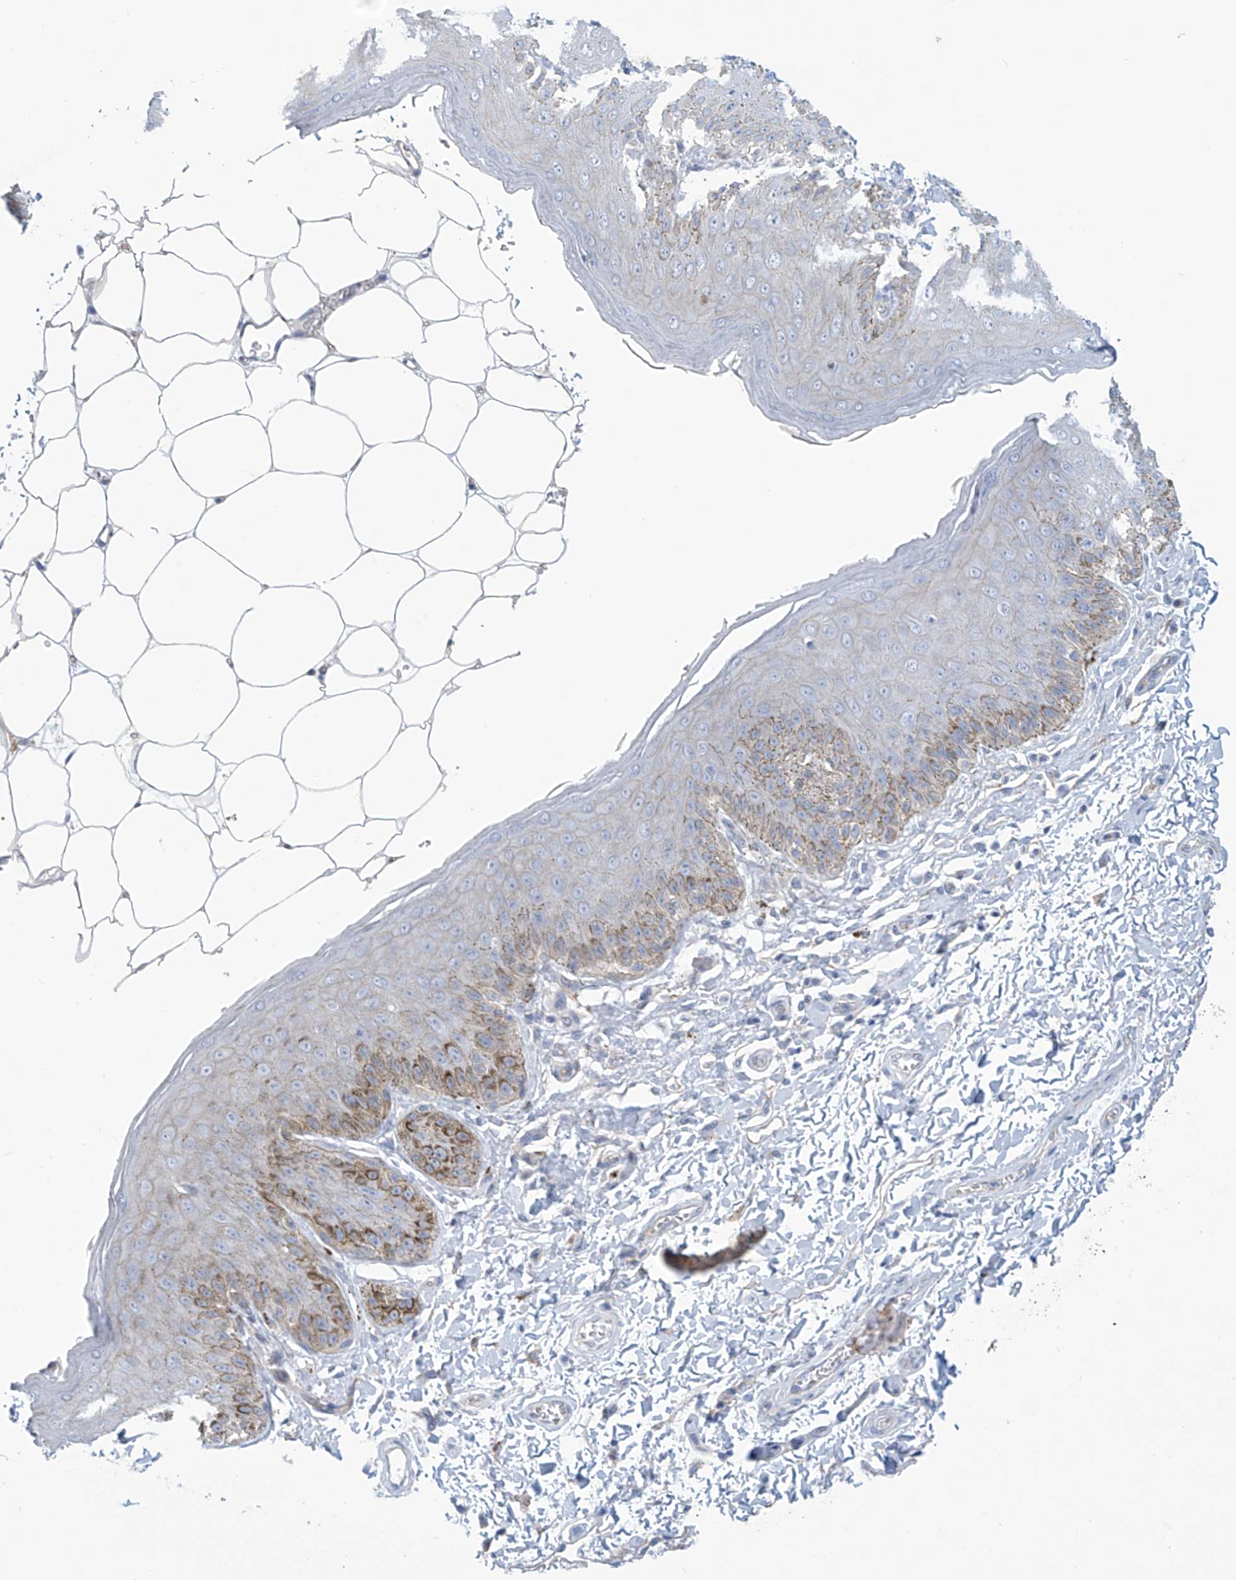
{"staining": {"intensity": "moderate", "quantity": "<25%", "location": "cytoplasmic/membranous"}, "tissue": "skin", "cell_type": "Epidermal cells", "image_type": "normal", "snomed": [{"axis": "morphology", "description": "Normal tissue, NOS"}, {"axis": "topography", "description": "Anal"}], "caption": "The immunohistochemical stain highlights moderate cytoplasmic/membranous staining in epidermal cells of normal skin.", "gene": "ABHD13", "patient": {"sex": "male", "age": 44}}